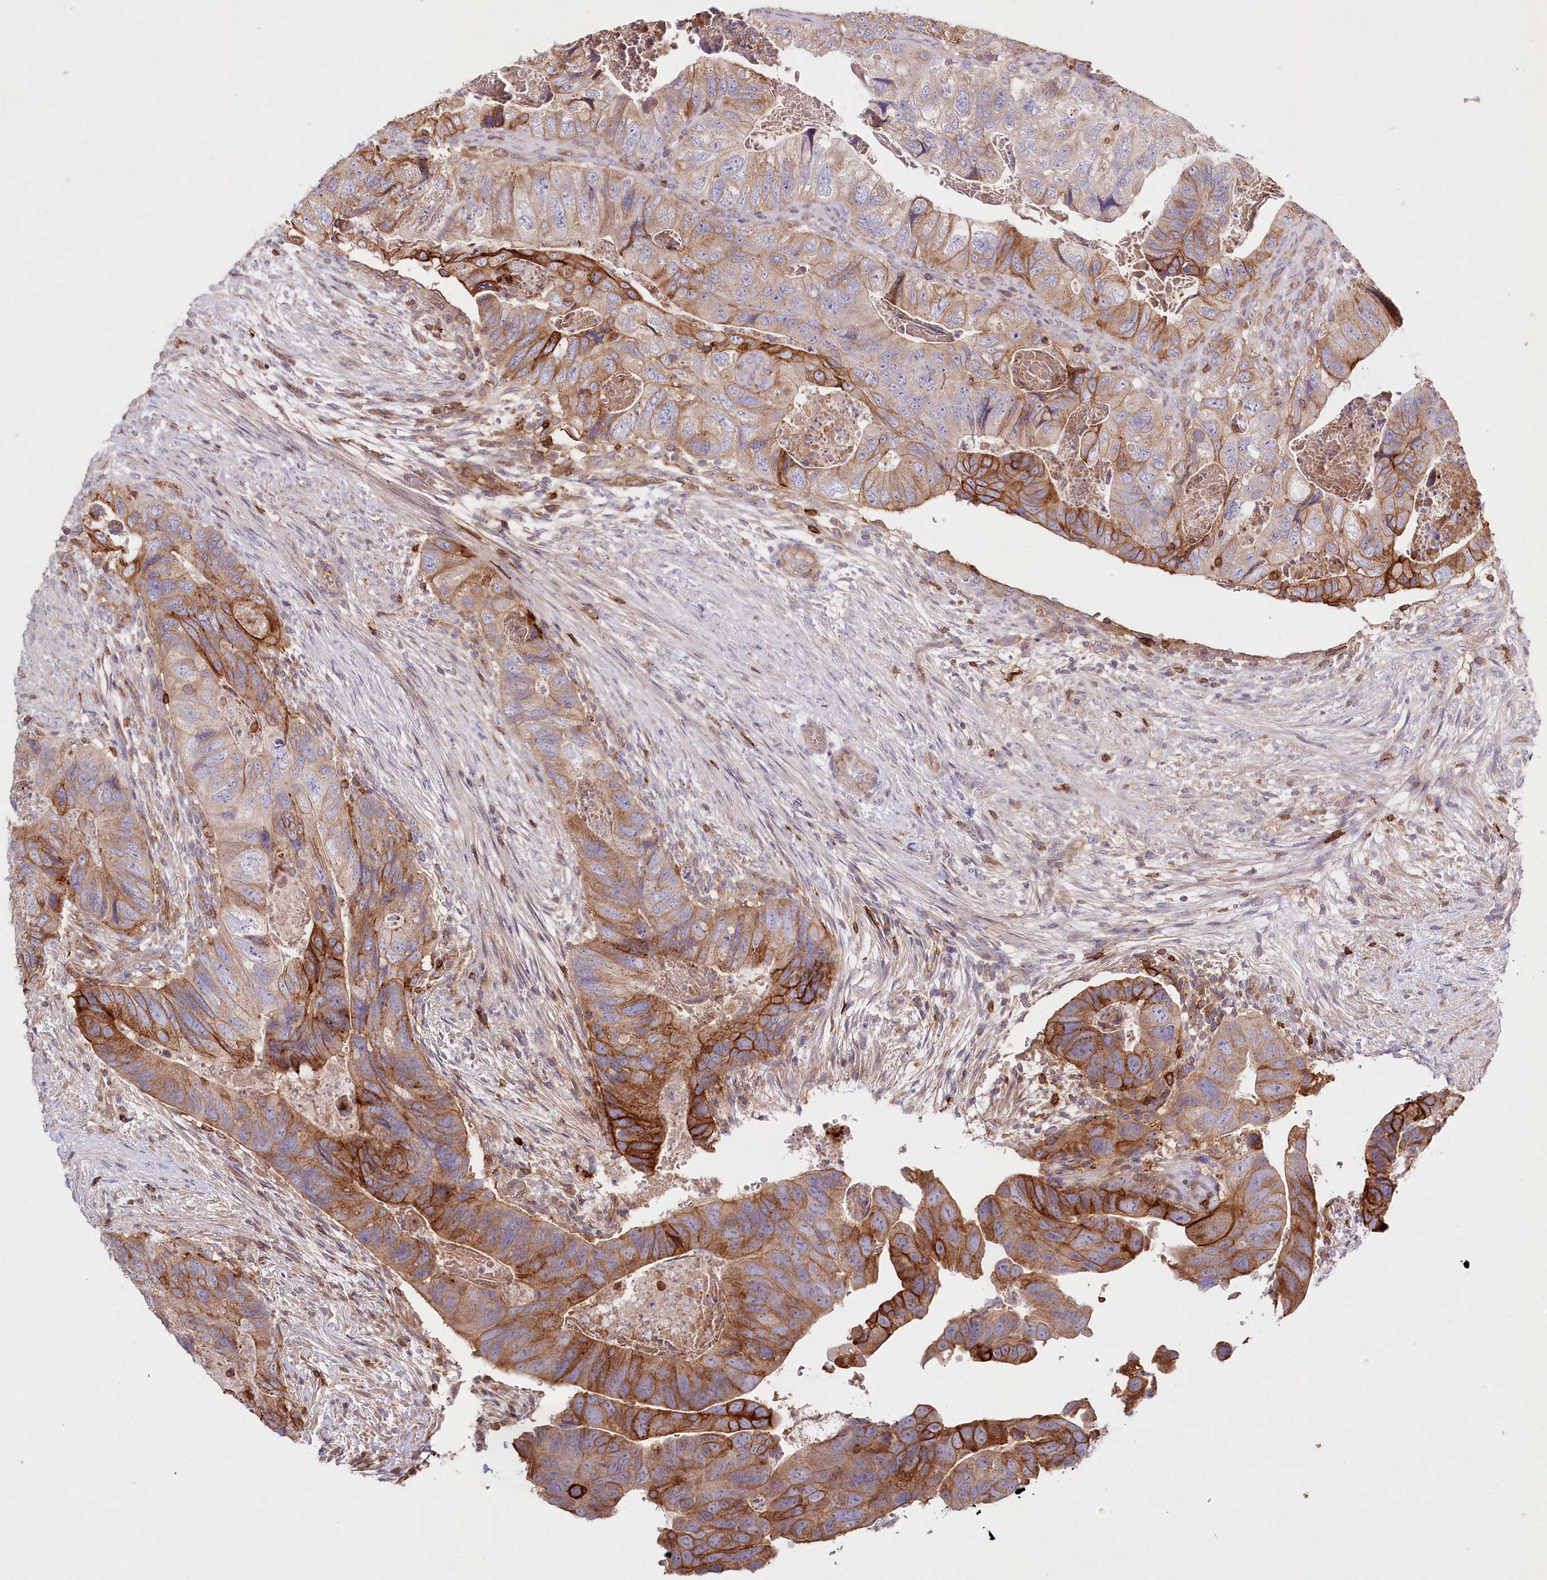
{"staining": {"intensity": "strong", "quantity": "25%-75%", "location": "cytoplasmic/membranous"}, "tissue": "colorectal cancer", "cell_type": "Tumor cells", "image_type": "cancer", "snomed": [{"axis": "morphology", "description": "Adenocarcinoma, NOS"}, {"axis": "topography", "description": "Rectum"}], "caption": "High-power microscopy captured an immunohistochemistry (IHC) histopathology image of colorectal cancer, revealing strong cytoplasmic/membranous positivity in approximately 25%-75% of tumor cells.", "gene": "RBP5", "patient": {"sex": "male", "age": 63}}